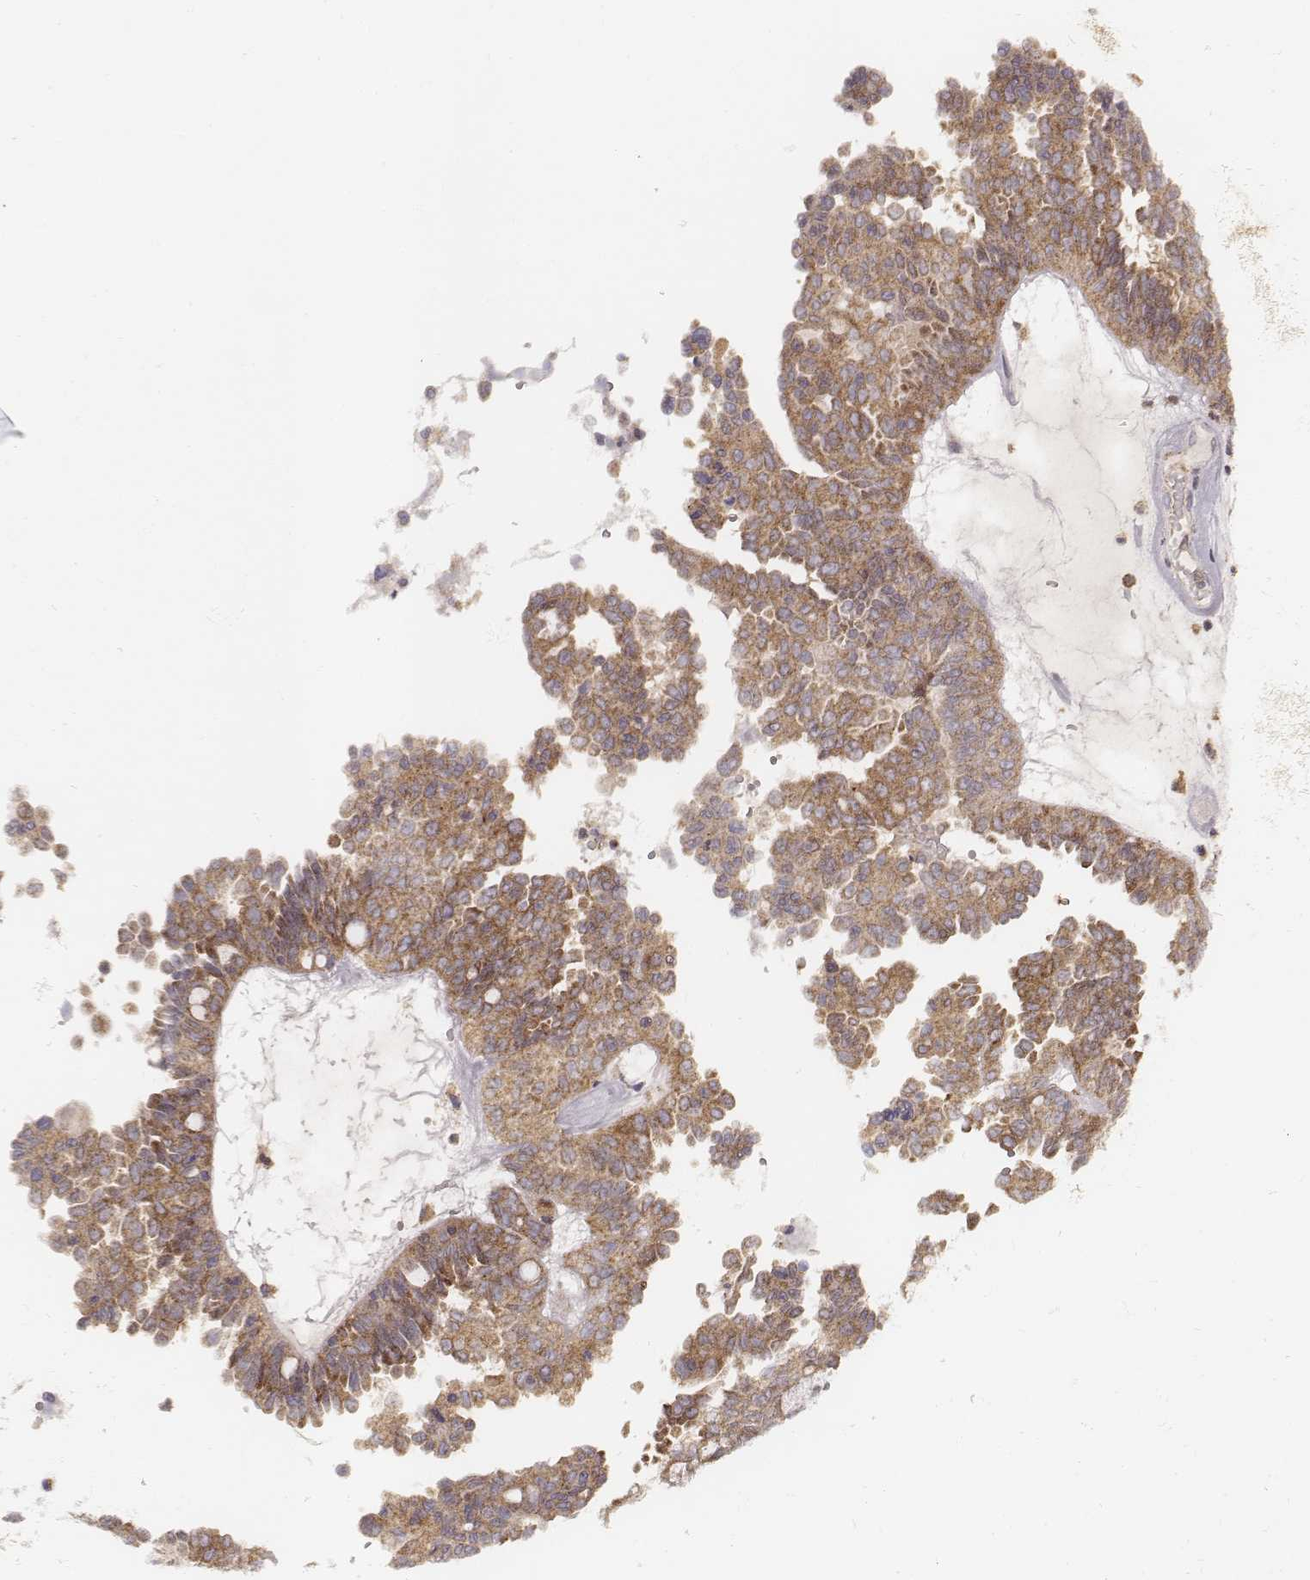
{"staining": {"intensity": "moderate", "quantity": ">75%", "location": "cytoplasmic/membranous"}, "tissue": "ovarian cancer", "cell_type": "Tumor cells", "image_type": "cancer", "snomed": [{"axis": "morphology", "description": "Cystadenocarcinoma, serous, NOS"}, {"axis": "topography", "description": "Ovary"}], "caption": "Human serous cystadenocarcinoma (ovarian) stained for a protein (brown) reveals moderate cytoplasmic/membranous positive positivity in approximately >75% of tumor cells.", "gene": "VPS26A", "patient": {"sex": "female", "age": 71}}